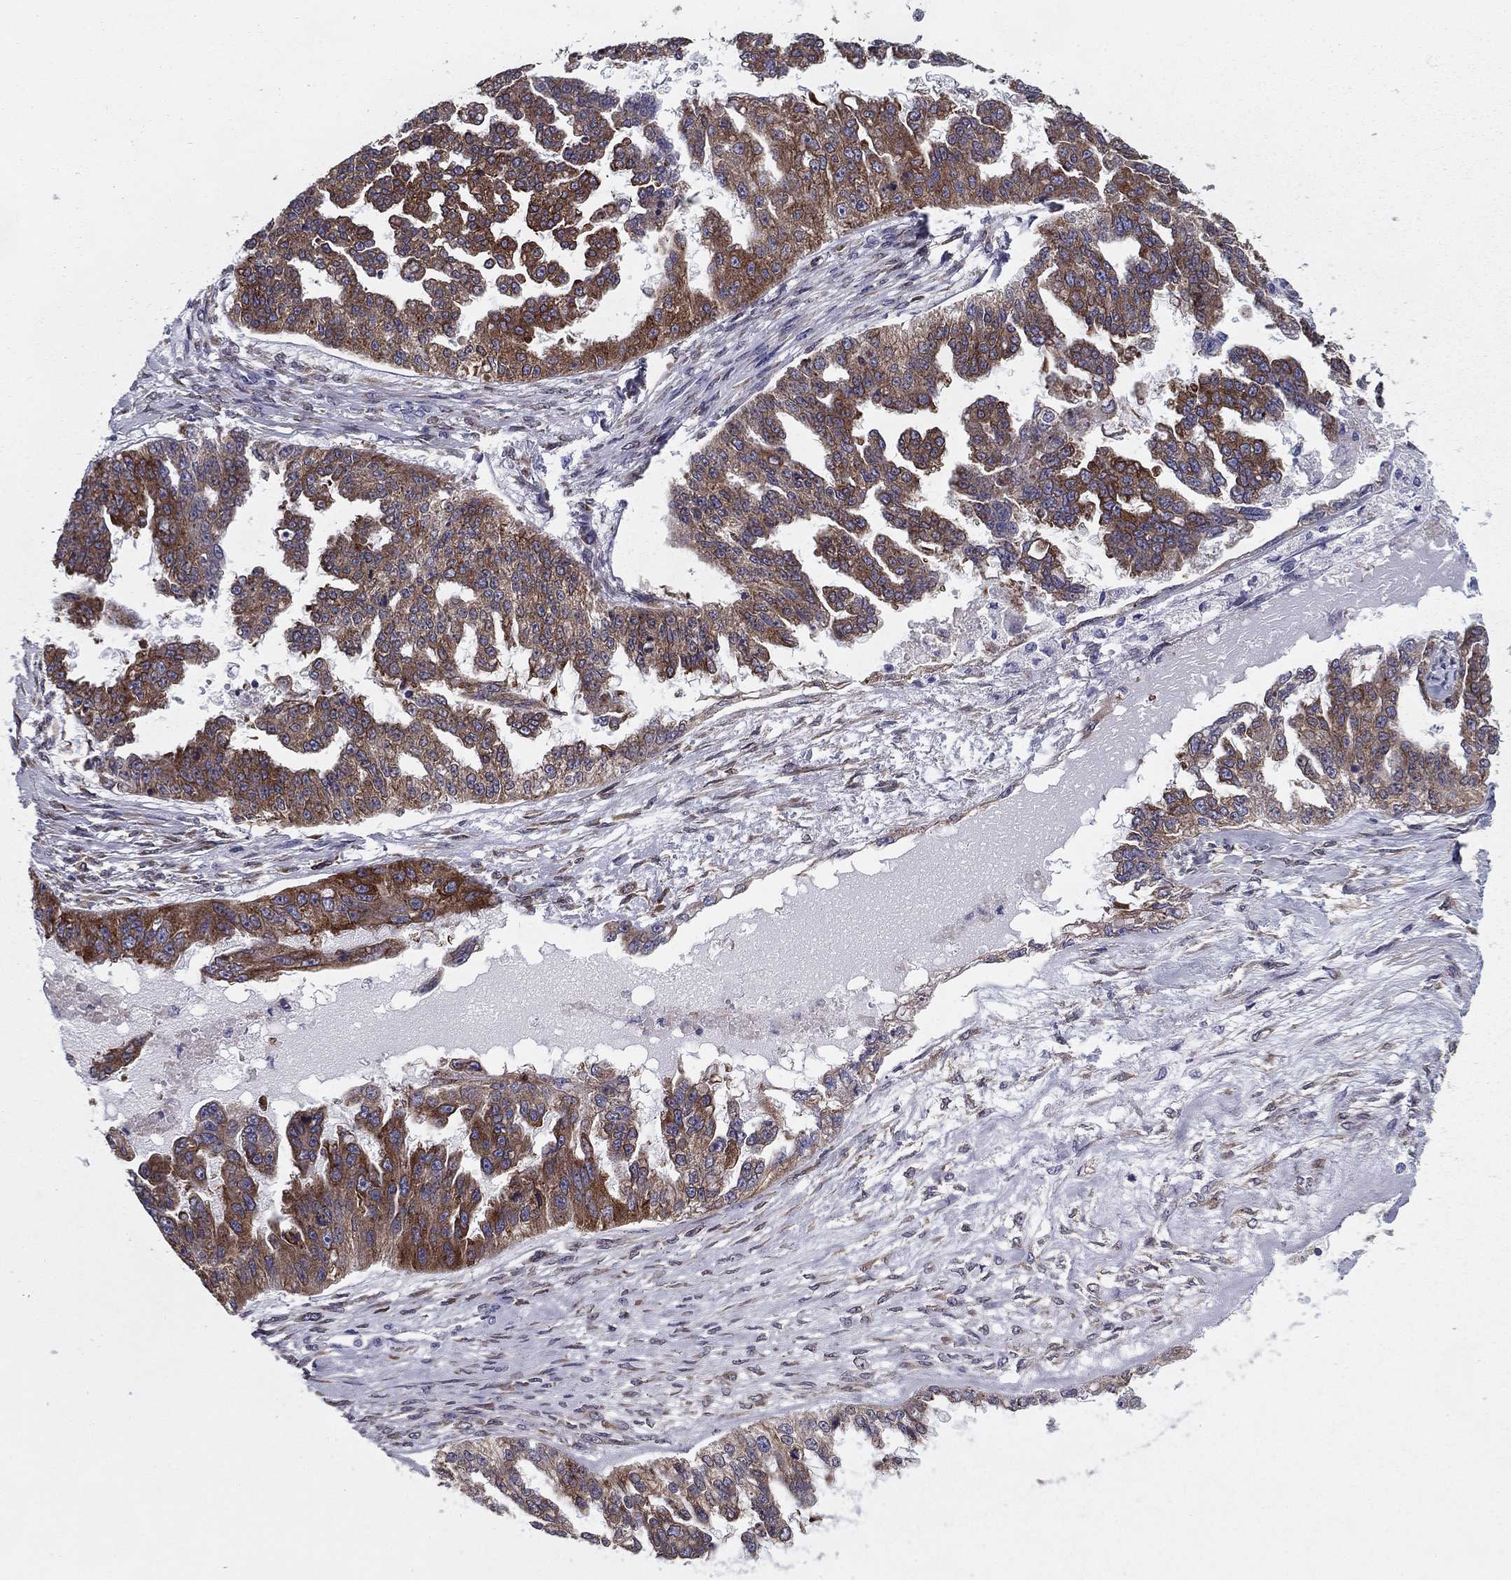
{"staining": {"intensity": "strong", "quantity": "25%-75%", "location": "cytoplasmic/membranous"}, "tissue": "ovarian cancer", "cell_type": "Tumor cells", "image_type": "cancer", "snomed": [{"axis": "morphology", "description": "Cystadenocarcinoma, serous, NOS"}, {"axis": "topography", "description": "Ovary"}], "caption": "Ovarian serous cystadenocarcinoma tissue shows strong cytoplasmic/membranous staining in approximately 25%-75% of tumor cells (DAB (3,3'-diaminobenzidine) IHC with brightfield microscopy, high magnification).", "gene": "TMED3", "patient": {"sex": "female", "age": 58}}